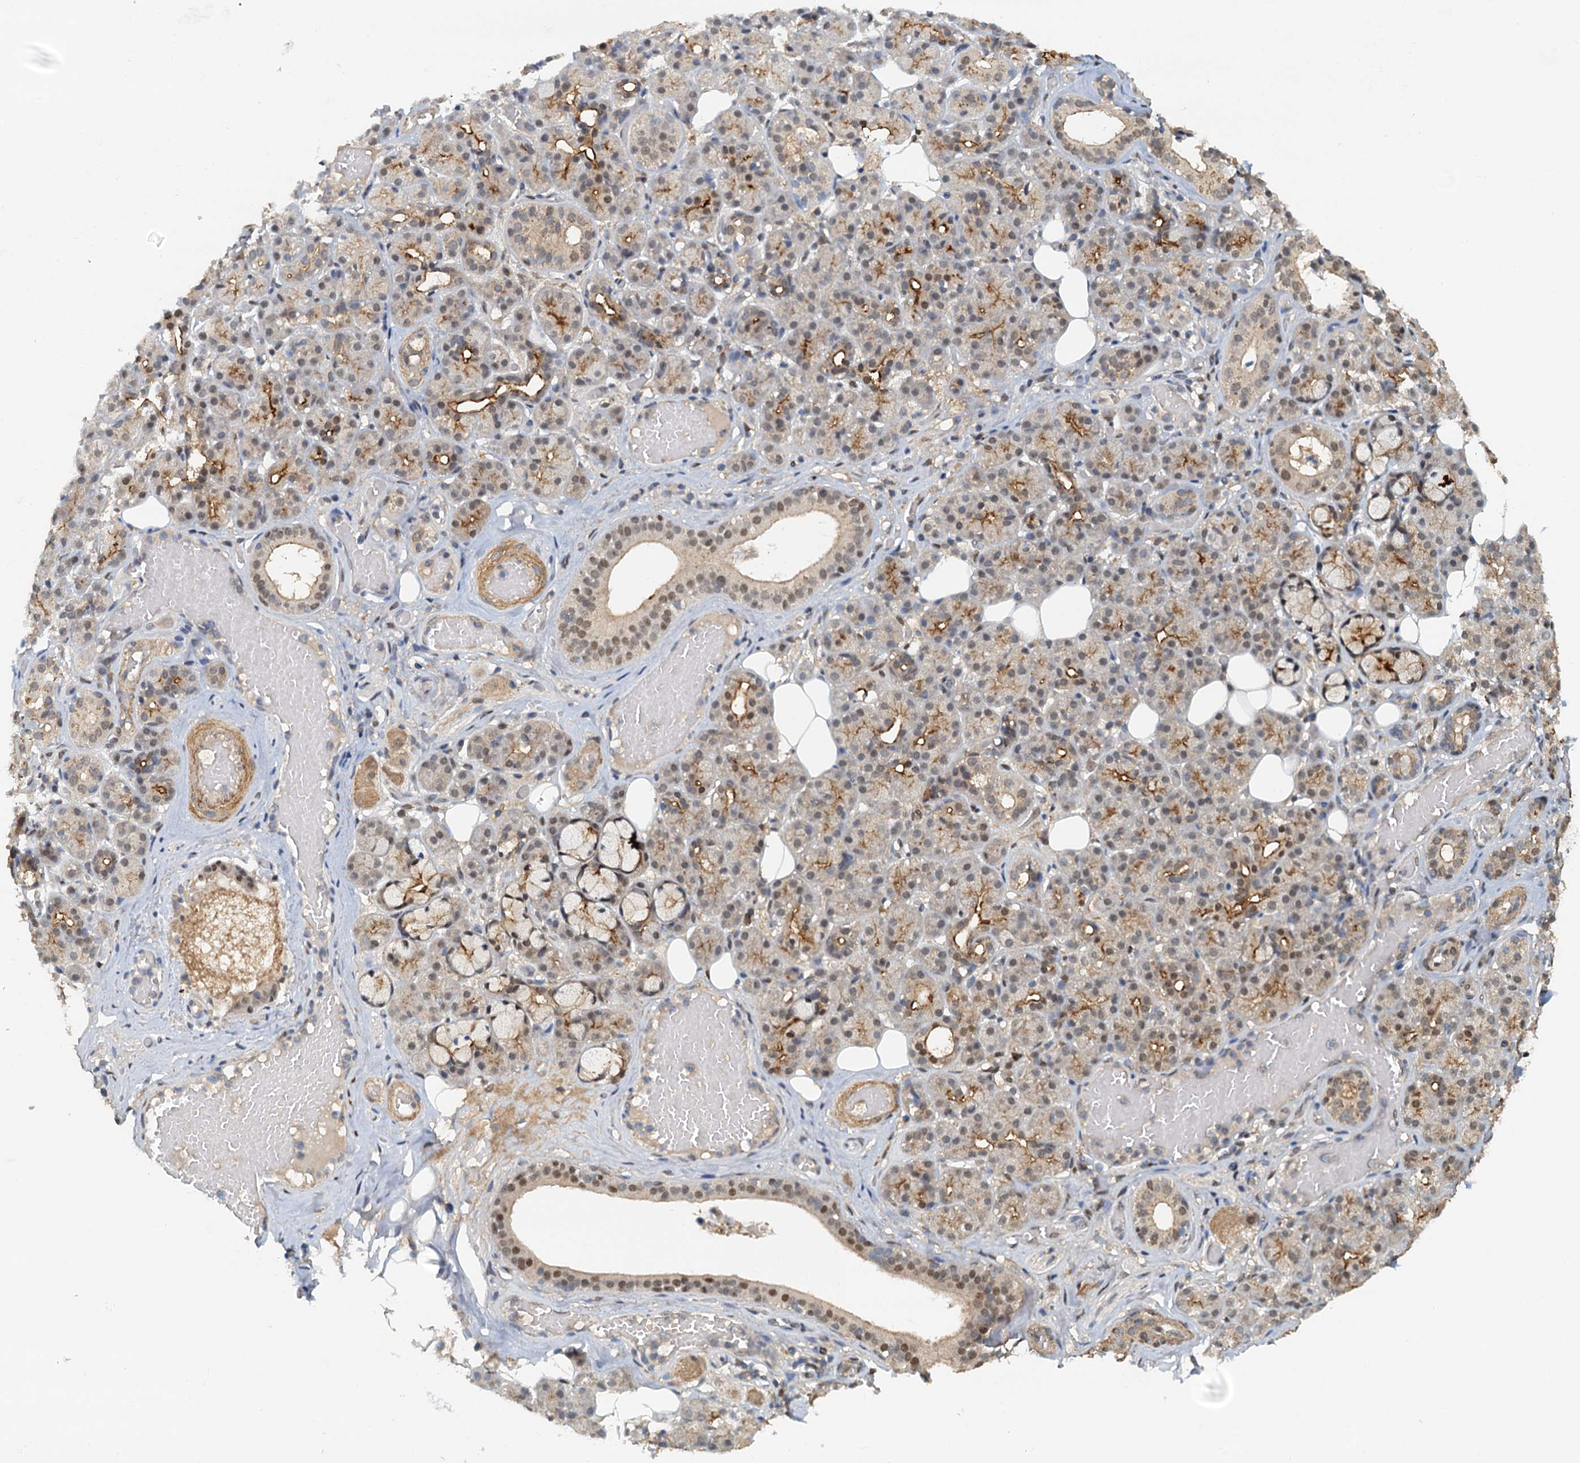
{"staining": {"intensity": "moderate", "quantity": "<25%", "location": "nuclear"}, "tissue": "salivary gland", "cell_type": "Glandular cells", "image_type": "normal", "snomed": [{"axis": "morphology", "description": "Normal tissue, NOS"}, {"axis": "topography", "description": "Salivary gland"}], "caption": "A micrograph of human salivary gland stained for a protein exhibits moderate nuclear brown staining in glandular cells. (DAB = brown stain, brightfield microscopy at high magnification).", "gene": "UBL7", "patient": {"sex": "male", "age": 63}}